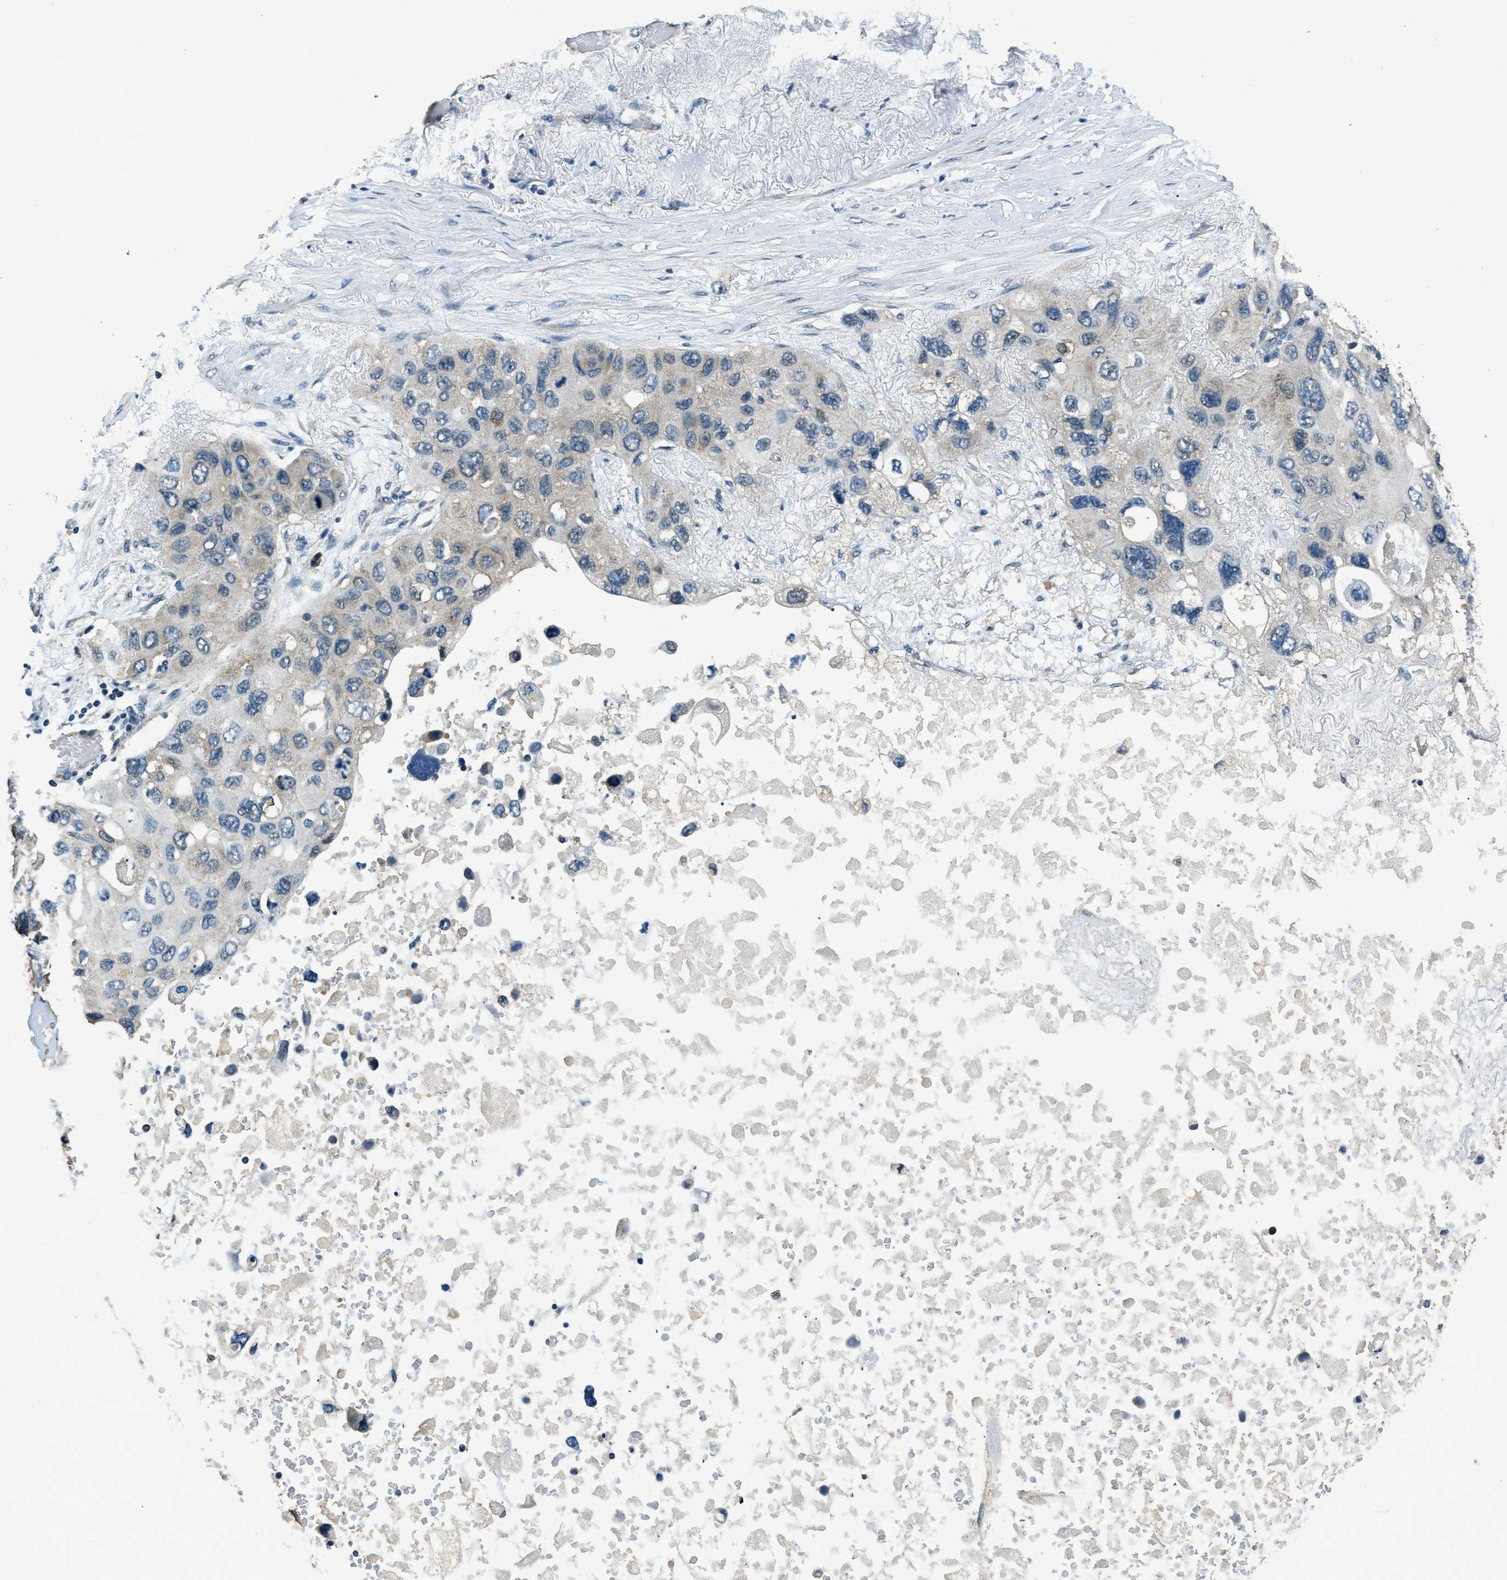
{"staining": {"intensity": "weak", "quantity": "<25%", "location": "cytoplasmic/membranous"}, "tissue": "lung cancer", "cell_type": "Tumor cells", "image_type": "cancer", "snomed": [{"axis": "morphology", "description": "Squamous cell carcinoma, NOS"}, {"axis": "topography", "description": "Lung"}], "caption": "The micrograph exhibits no significant positivity in tumor cells of squamous cell carcinoma (lung). The staining is performed using DAB brown chromogen with nuclei counter-stained in using hematoxylin.", "gene": "SALL3", "patient": {"sex": "female", "age": 73}}